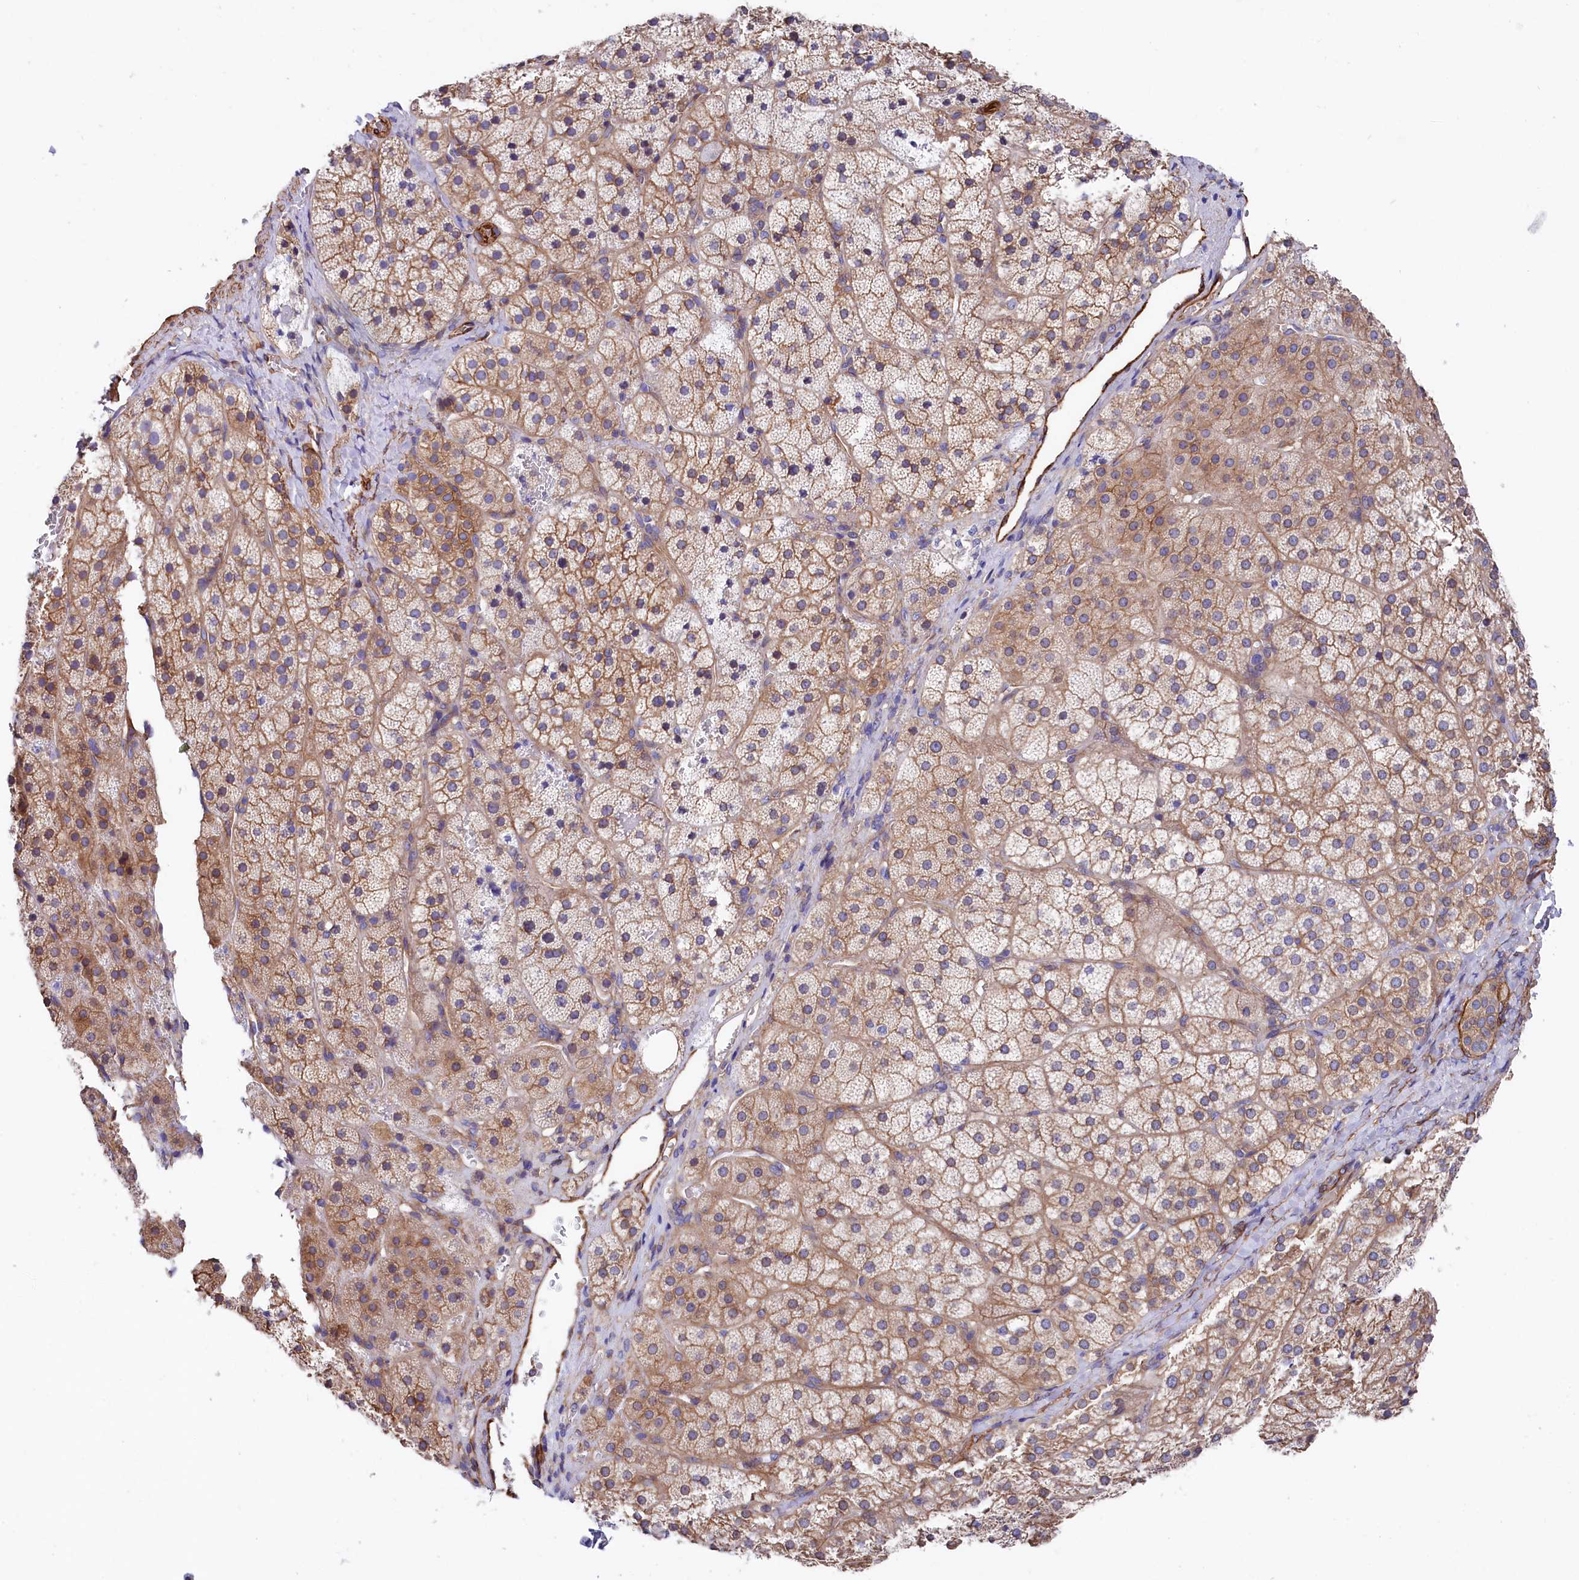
{"staining": {"intensity": "moderate", "quantity": "25%-75%", "location": "cytoplasmic/membranous"}, "tissue": "adrenal gland", "cell_type": "Glandular cells", "image_type": "normal", "snomed": [{"axis": "morphology", "description": "Normal tissue, NOS"}, {"axis": "topography", "description": "Adrenal gland"}], "caption": "Adrenal gland was stained to show a protein in brown. There is medium levels of moderate cytoplasmic/membranous positivity in approximately 25%-75% of glandular cells. (Stains: DAB in brown, nuclei in blue, Microscopy: brightfield microscopy at high magnification).", "gene": "TNKS1BP1", "patient": {"sex": "female", "age": 44}}